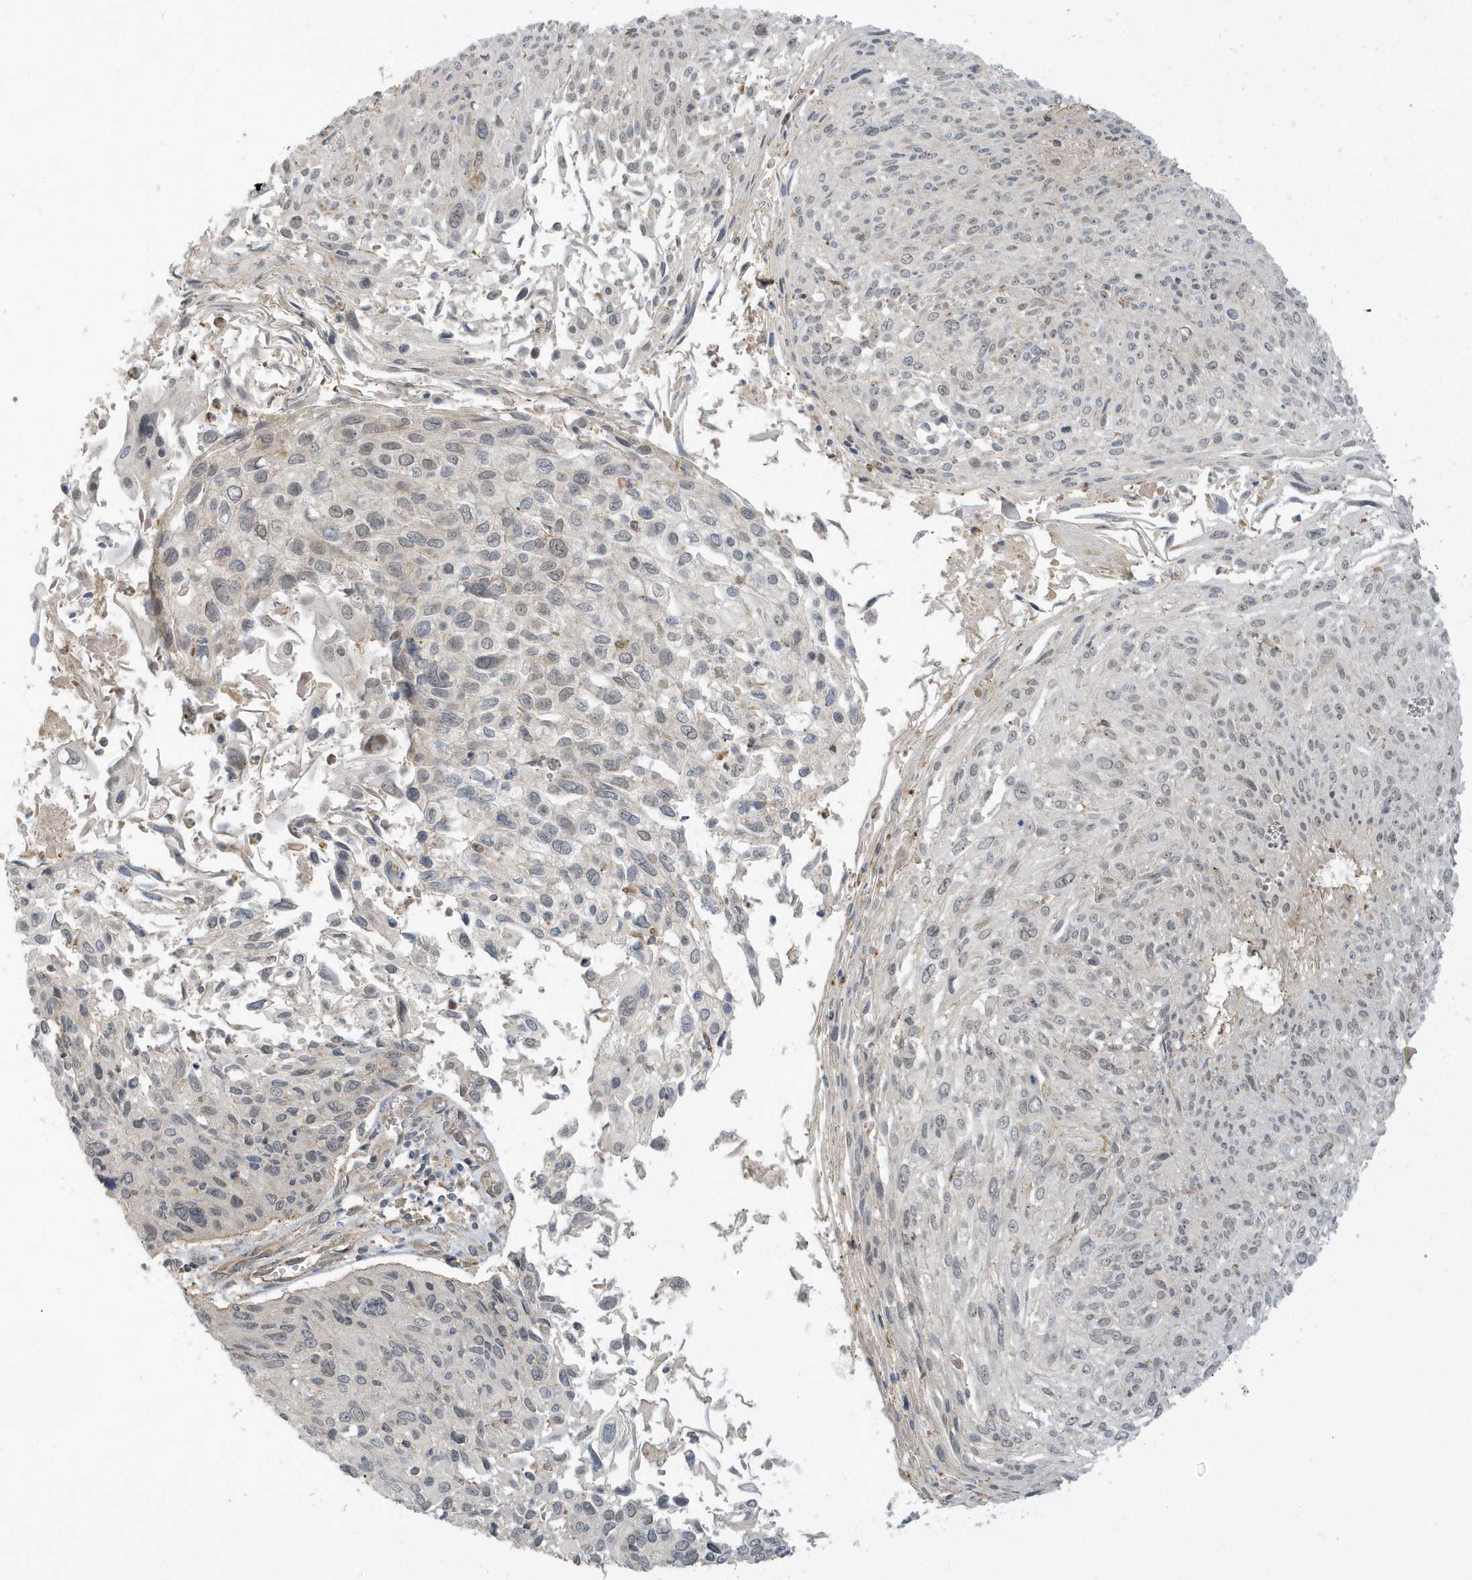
{"staining": {"intensity": "negative", "quantity": "none", "location": "none"}, "tissue": "cervical cancer", "cell_type": "Tumor cells", "image_type": "cancer", "snomed": [{"axis": "morphology", "description": "Squamous cell carcinoma, NOS"}, {"axis": "topography", "description": "Cervix"}], "caption": "High power microscopy histopathology image of an IHC micrograph of squamous cell carcinoma (cervical), revealing no significant positivity in tumor cells.", "gene": "ZBTB8A", "patient": {"sex": "female", "age": 51}}